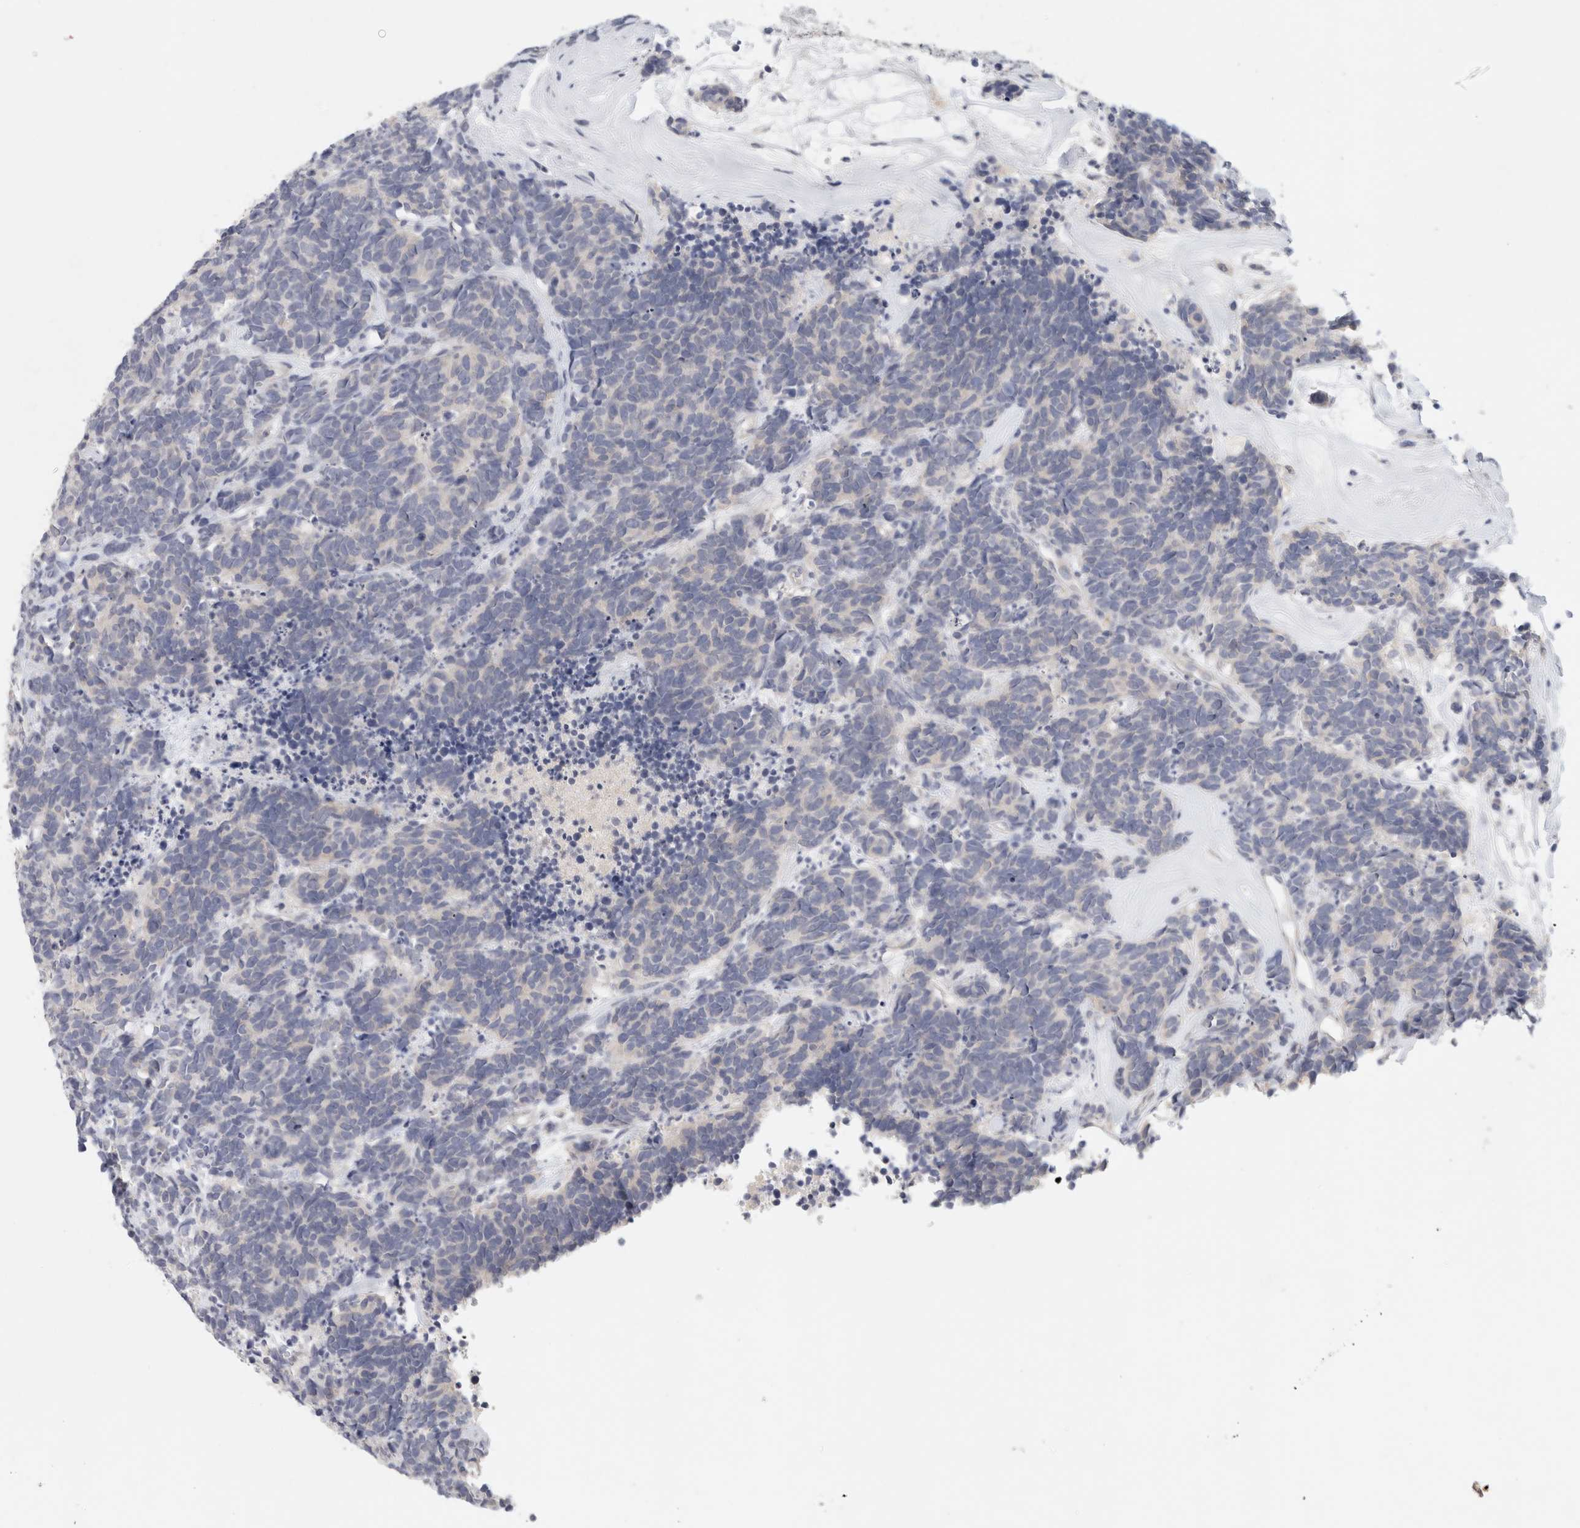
{"staining": {"intensity": "negative", "quantity": "none", "location": "none"}, "tissue": "carcinoid", "cell_type": "Tumor cells", "image_type": "cancer", "snomed": [{"axis": "morphology", "description": "Carcinoma, NOS"}, {"axis": "morphology", "description": "Carcinoid, malignant, NOS"}, {"axis": "topography", "description": "Urinary bladder"}], "caption": "Immunohistochemical staining of human carcinoid (malignant) shows no significant expression in tumor cells. (IHC, brightfield microscopy, high magnification).", "gene": "STK31", "patient": {"sex": "male", "age": 57}}